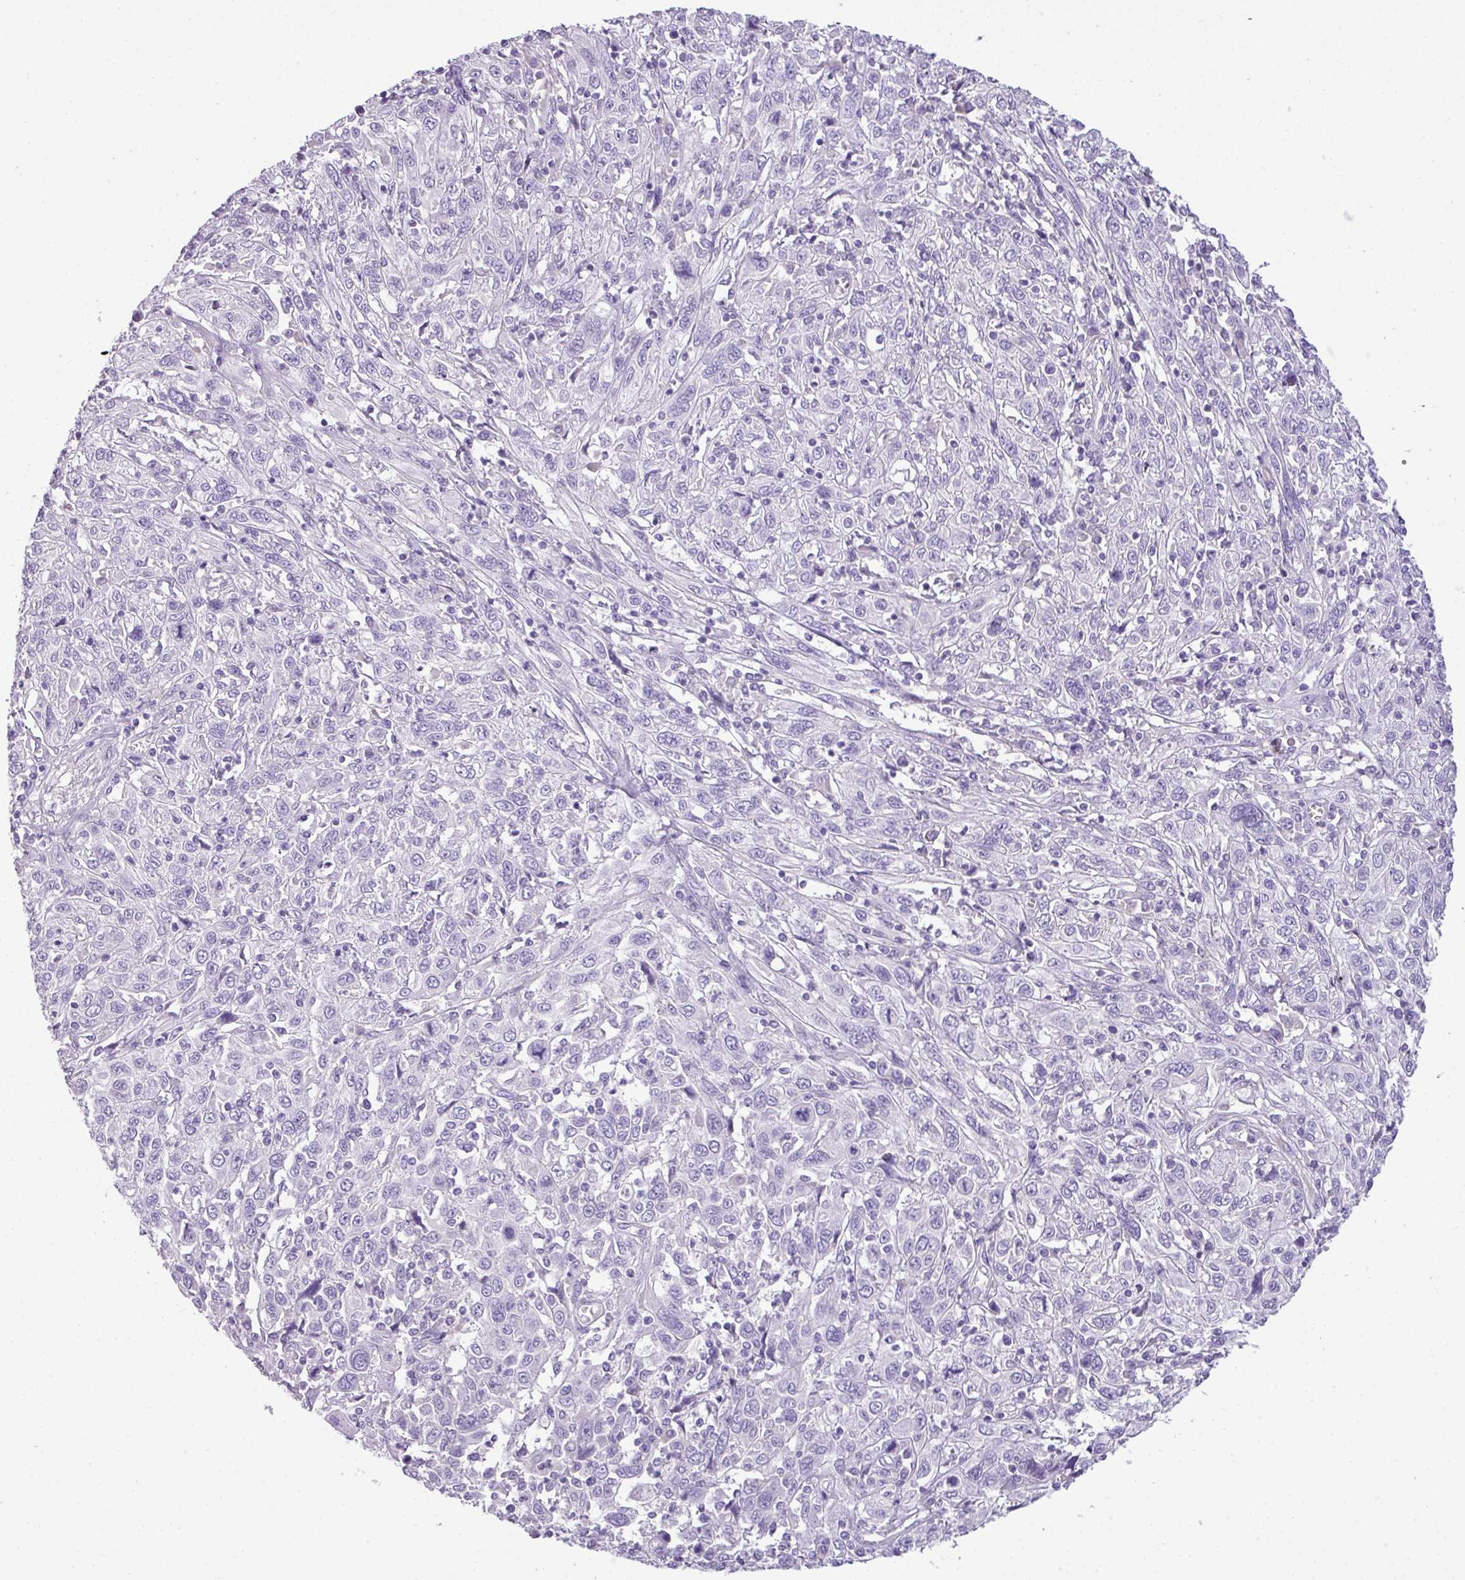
{"staining": {"intensity": "negative", "quantity": "none", "location": "none"}, "tissue": "cervical cancer", "cell_type": "Tumor cells", "image_type": "cancer", "snomed": [{"axis": "morphology", "description": "Squamous cell carcinoma, NOS"}, {"axis": "topography", "description": "Cervix"}], "caption": "This is a micrograph of immunohistochemistry staining of cervical cancer, which shows no expression in tumor cells.", "gene": "ENSG00000273748", "patient": {"sex": "female", "age": 46}}